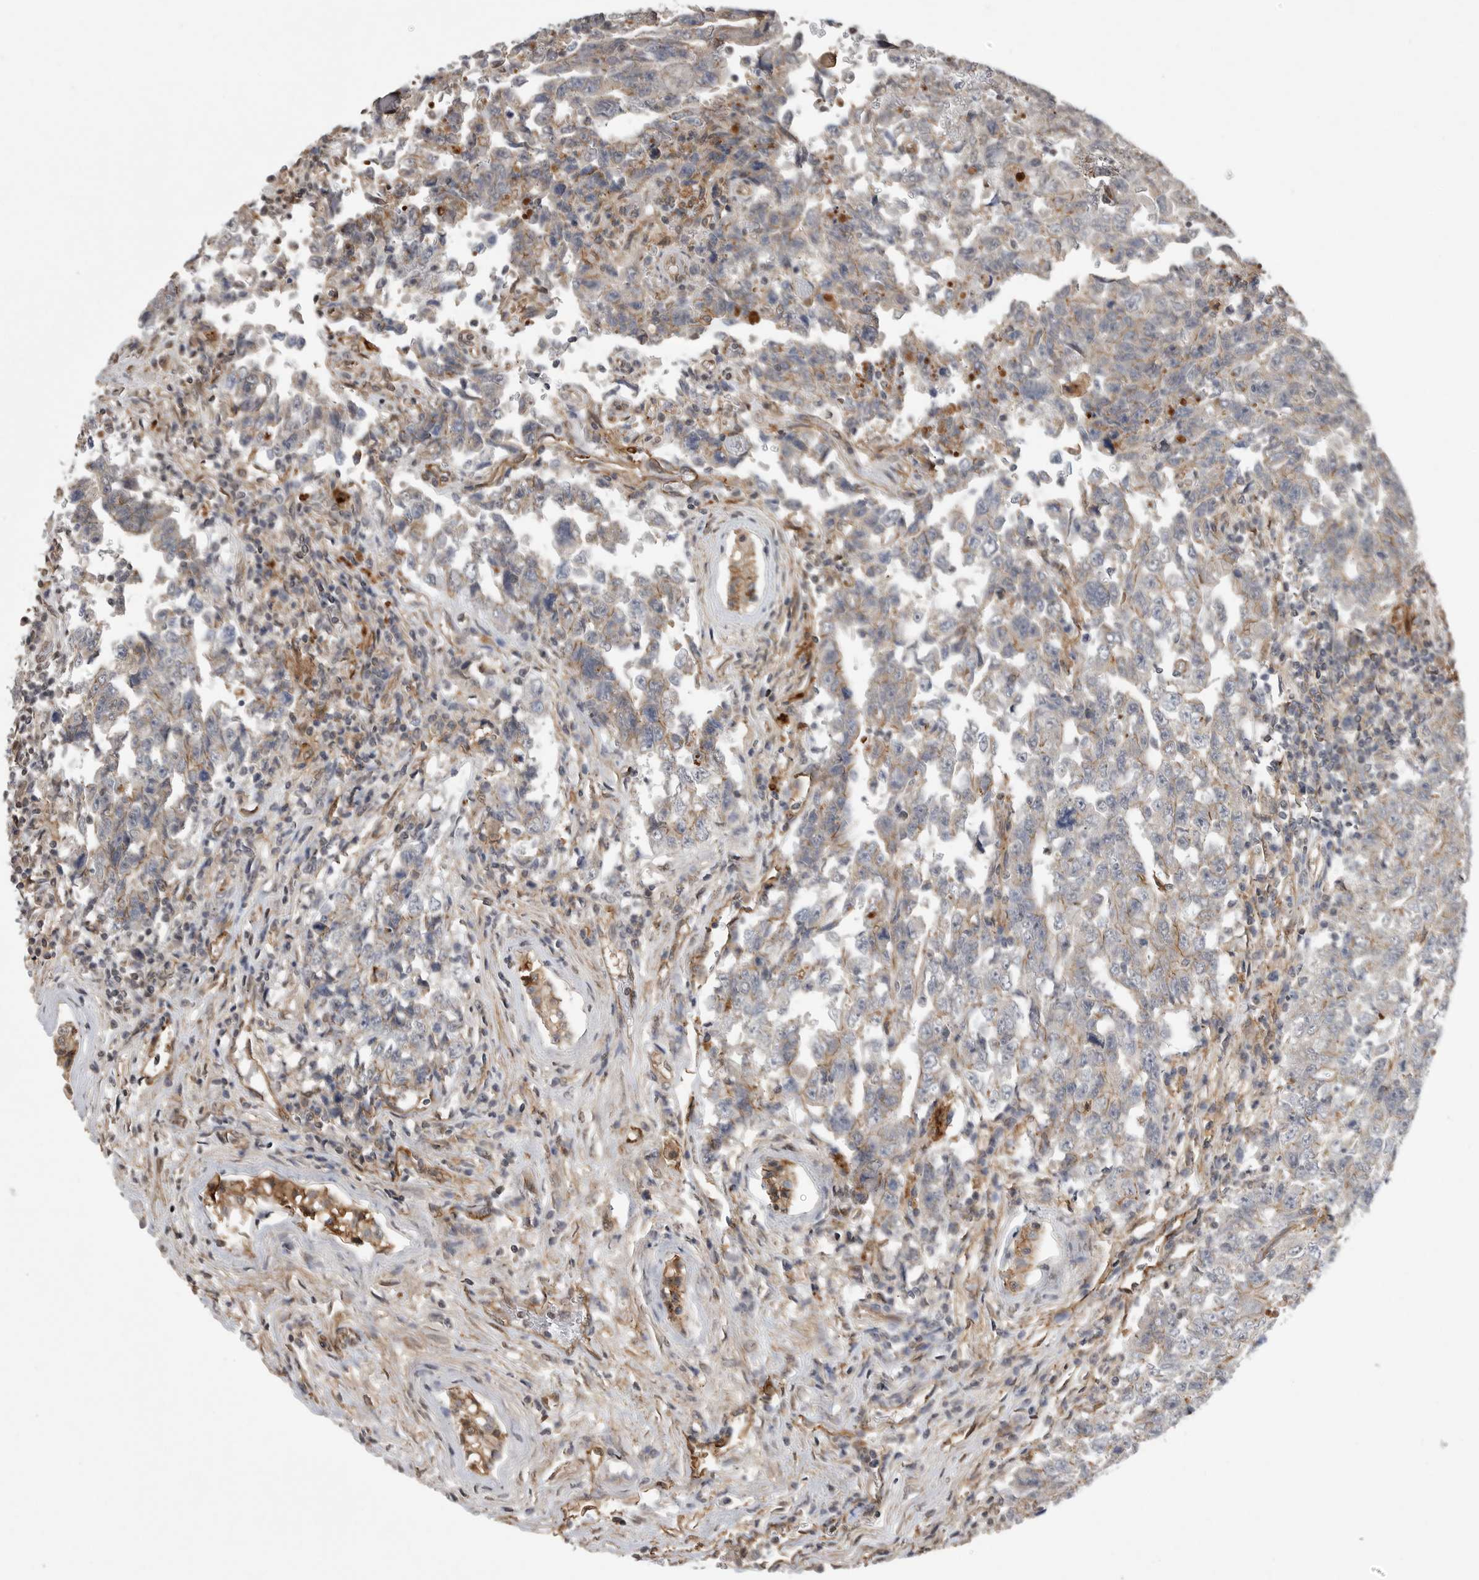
{"staining": {"intensity": "weak", "quantity": "25%-75%", "location": "cytoplasmic/membranous"}, "tissue": "testis cancer", "cell_type": "Tumor cells", "image_type": "cancer", "snomed": [{"axis": "morphology", "description": "Carcinoma, Embryonal, NOS"}, {"axis": "topography", "description": "Testis"}], "caption": "Immunohistochemical staining of human testis embryonal carcinoma exhibits low levels of weak cytoplasmic/membranous protein staining in approximately 25%-75% of tumor cells.", "gene": "NECTIN1", "patient": {"sex": "male", "age": 26}}